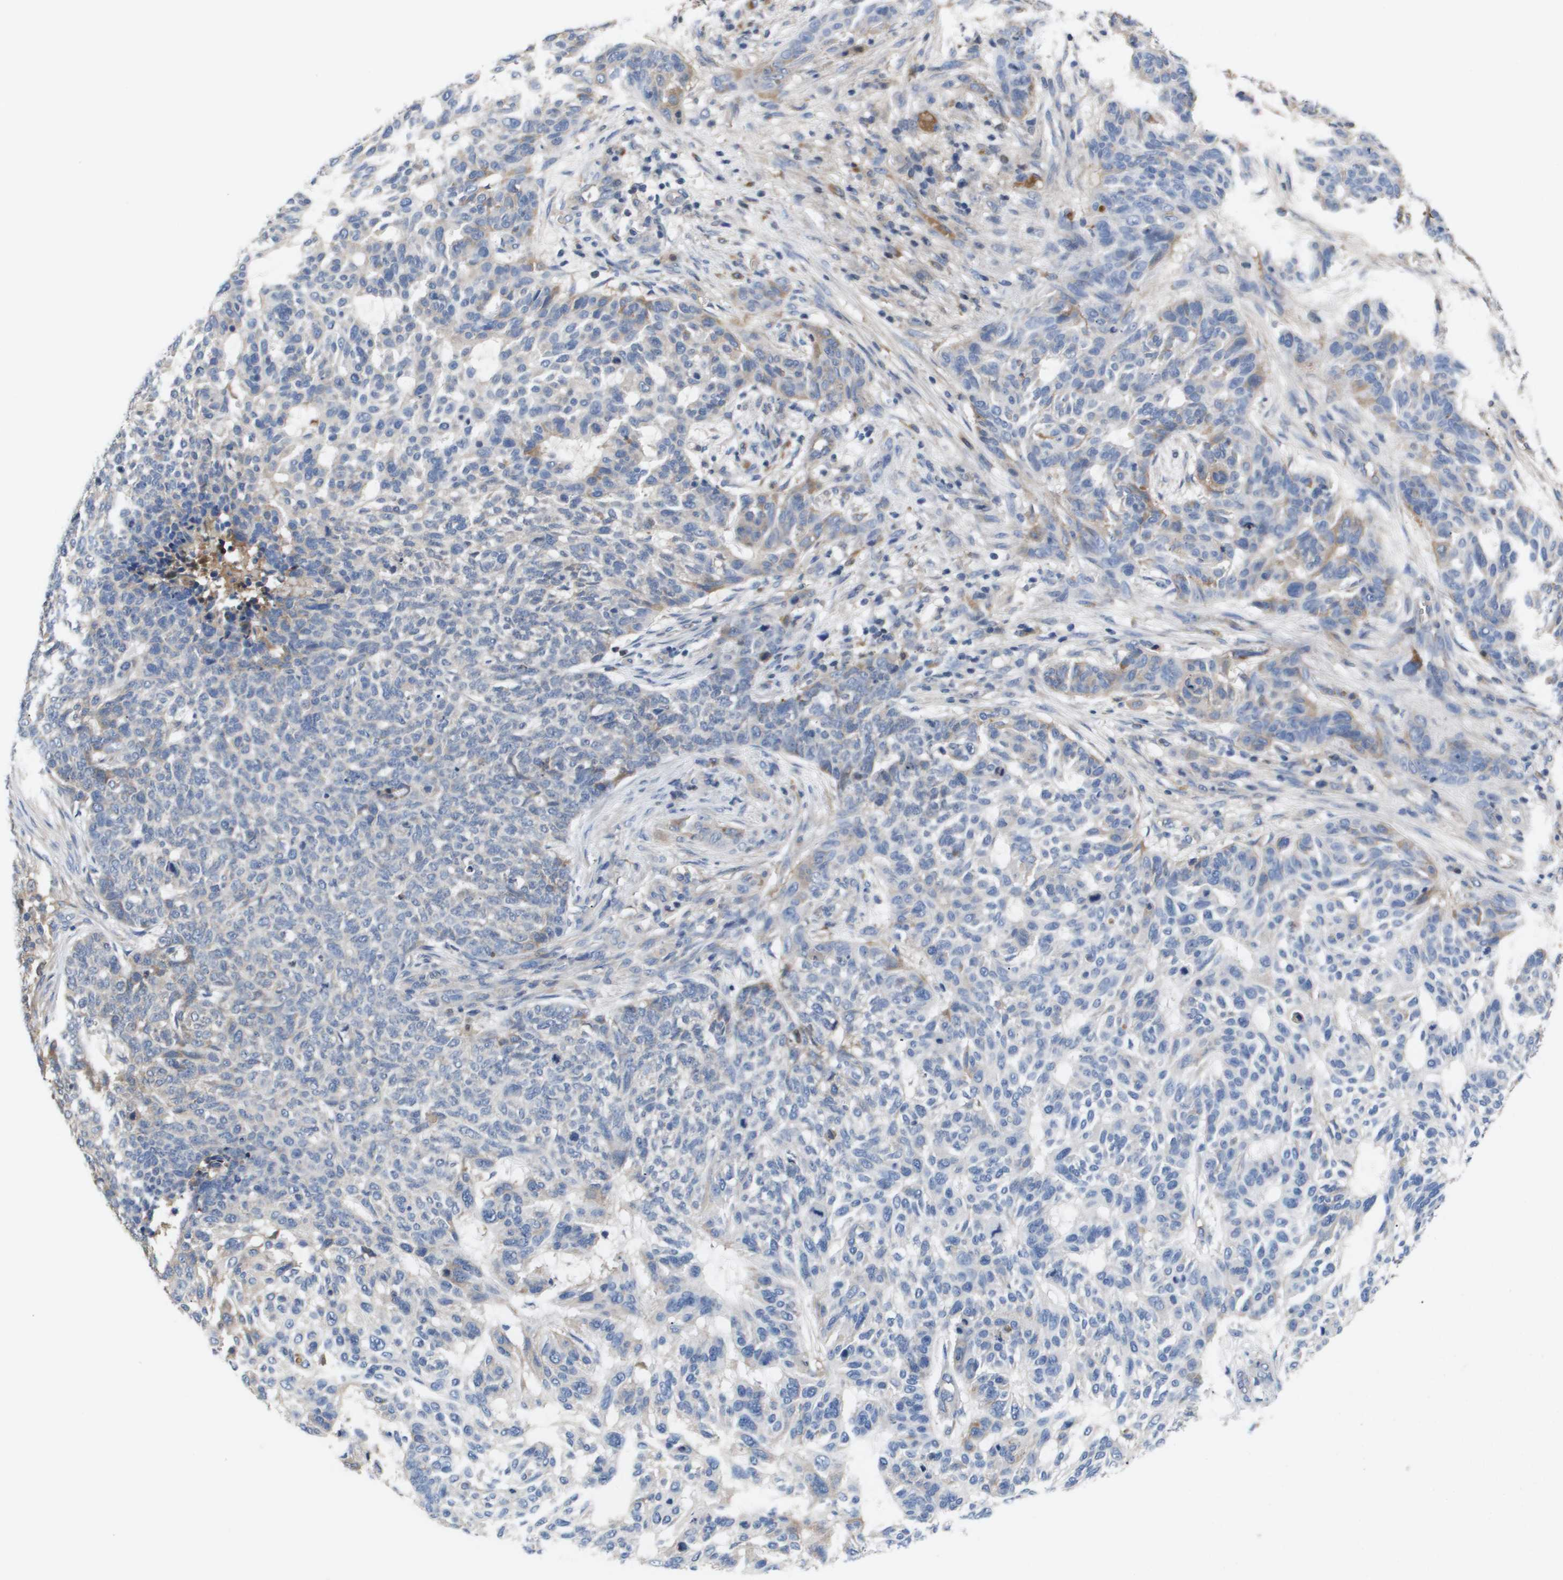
{"staining": {"intensity": "negative", "quantity": "none", "location": "none"}, "tissue": "skin cancer", "cell_type": "Tumor cells", "image_type": "cancer", "snomed": [{"axis": "morphology", "description": "Basal cell carcinoma"}, {"axis": "topography", "description": "Skin"}], "caption": "Immunohistochemical staining of human basal cell carcinoma (skin) shows no significant expression in tumor cells.", "gene": "SERPINA6", "patient": {"sex": "male", "age": 85}}